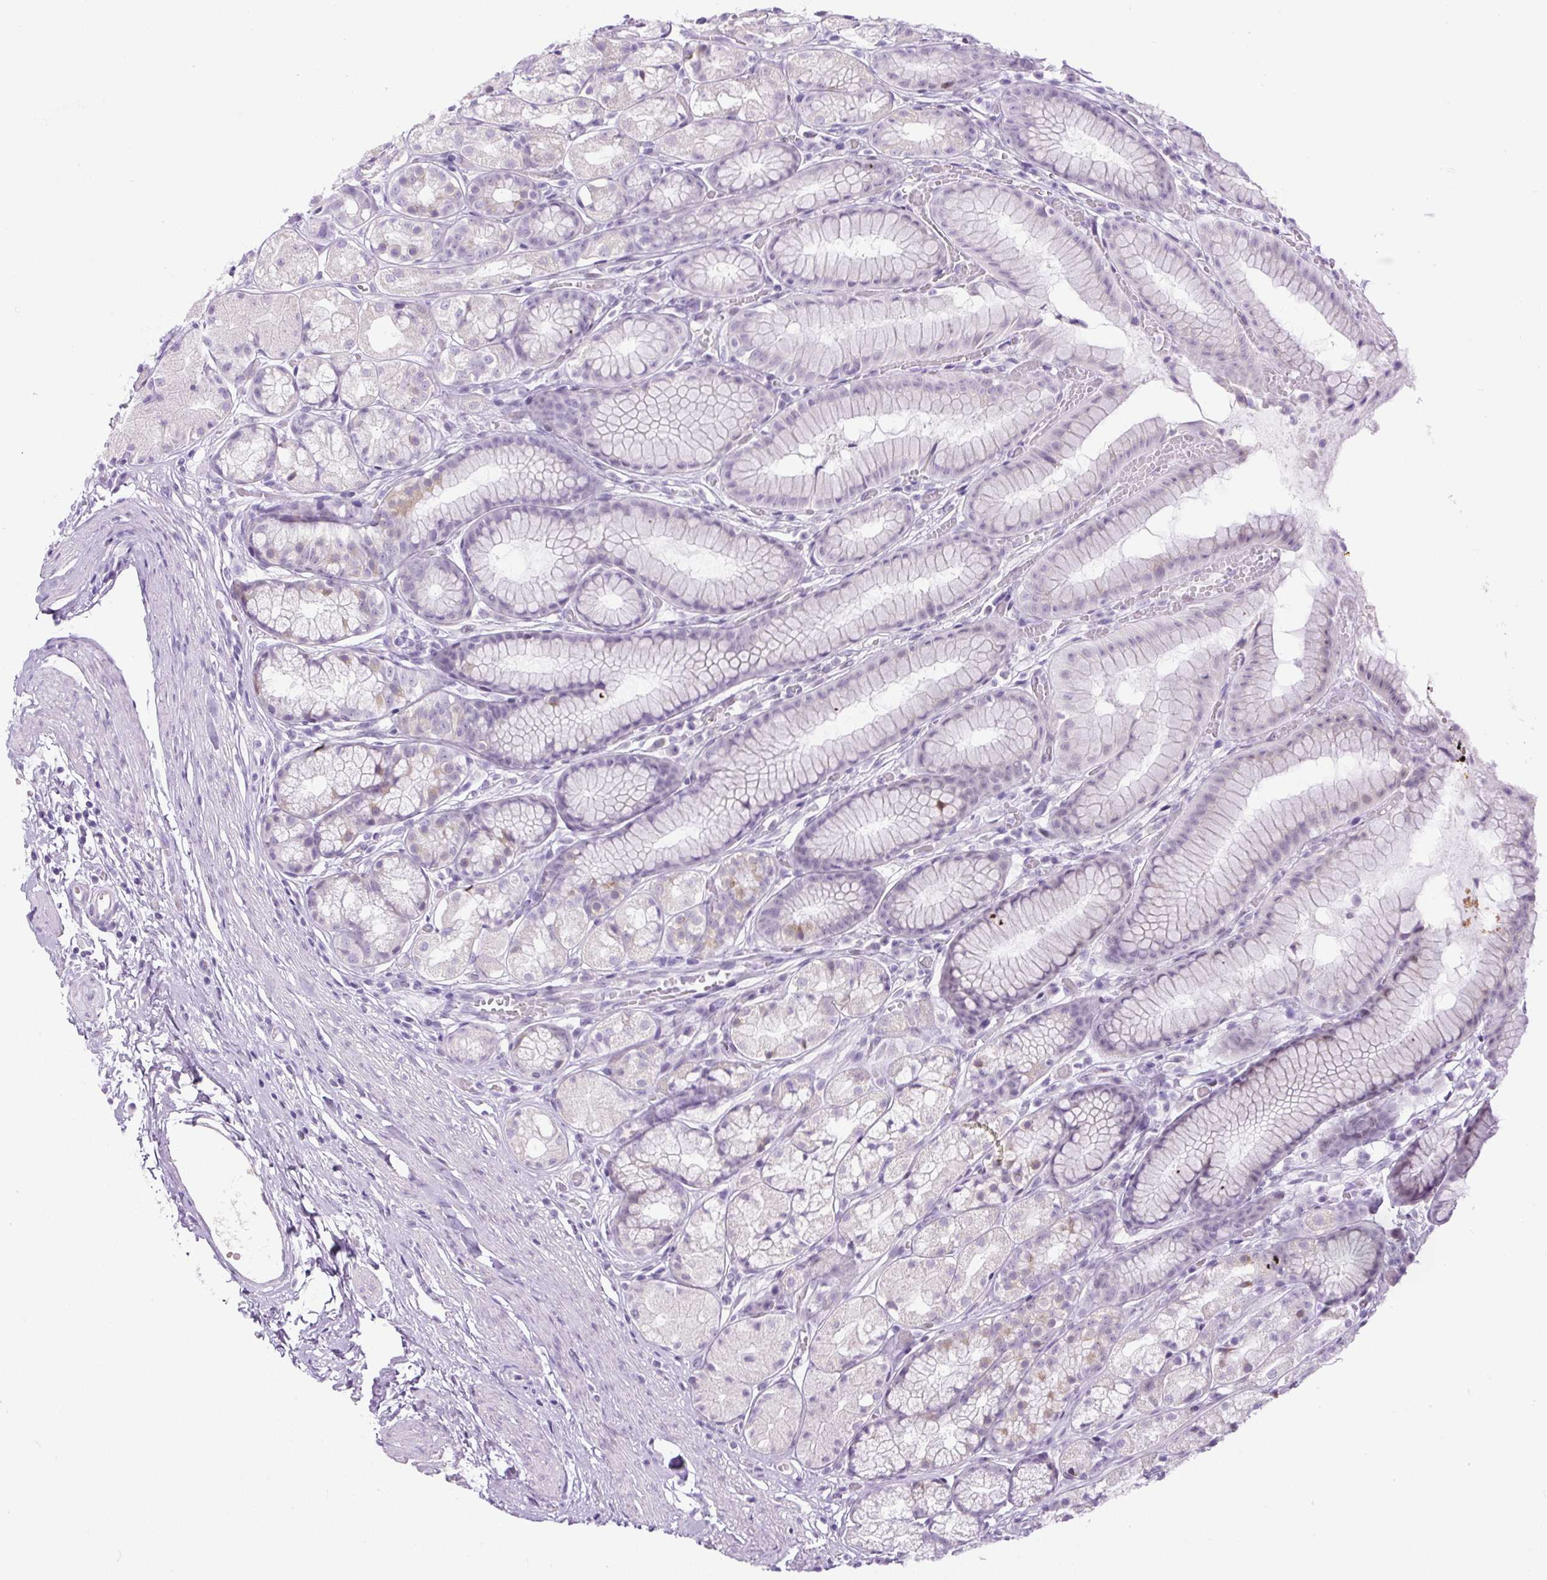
{"staining": {"intensity": "weak", "quantity": "<25%", "location": "cytoplasmic/membranous"}, "tissue": "stomach", "cell_type": "Glandular cells", "image_type": "normal", "snomed": [{"axis": "morphology", "description": "Normal tissue, NOS"}, {"axis": "topography", "description": "Smooth muscle"}, {"axis": "topography", "description": "Stomach"}], "caption": "Human stomach stained for a protein using immunohistochemistry (IHC) reveals no expression in glandular cells.", "gene": "RHBDD2", "patient": {"sex": "male", "age": 70}}